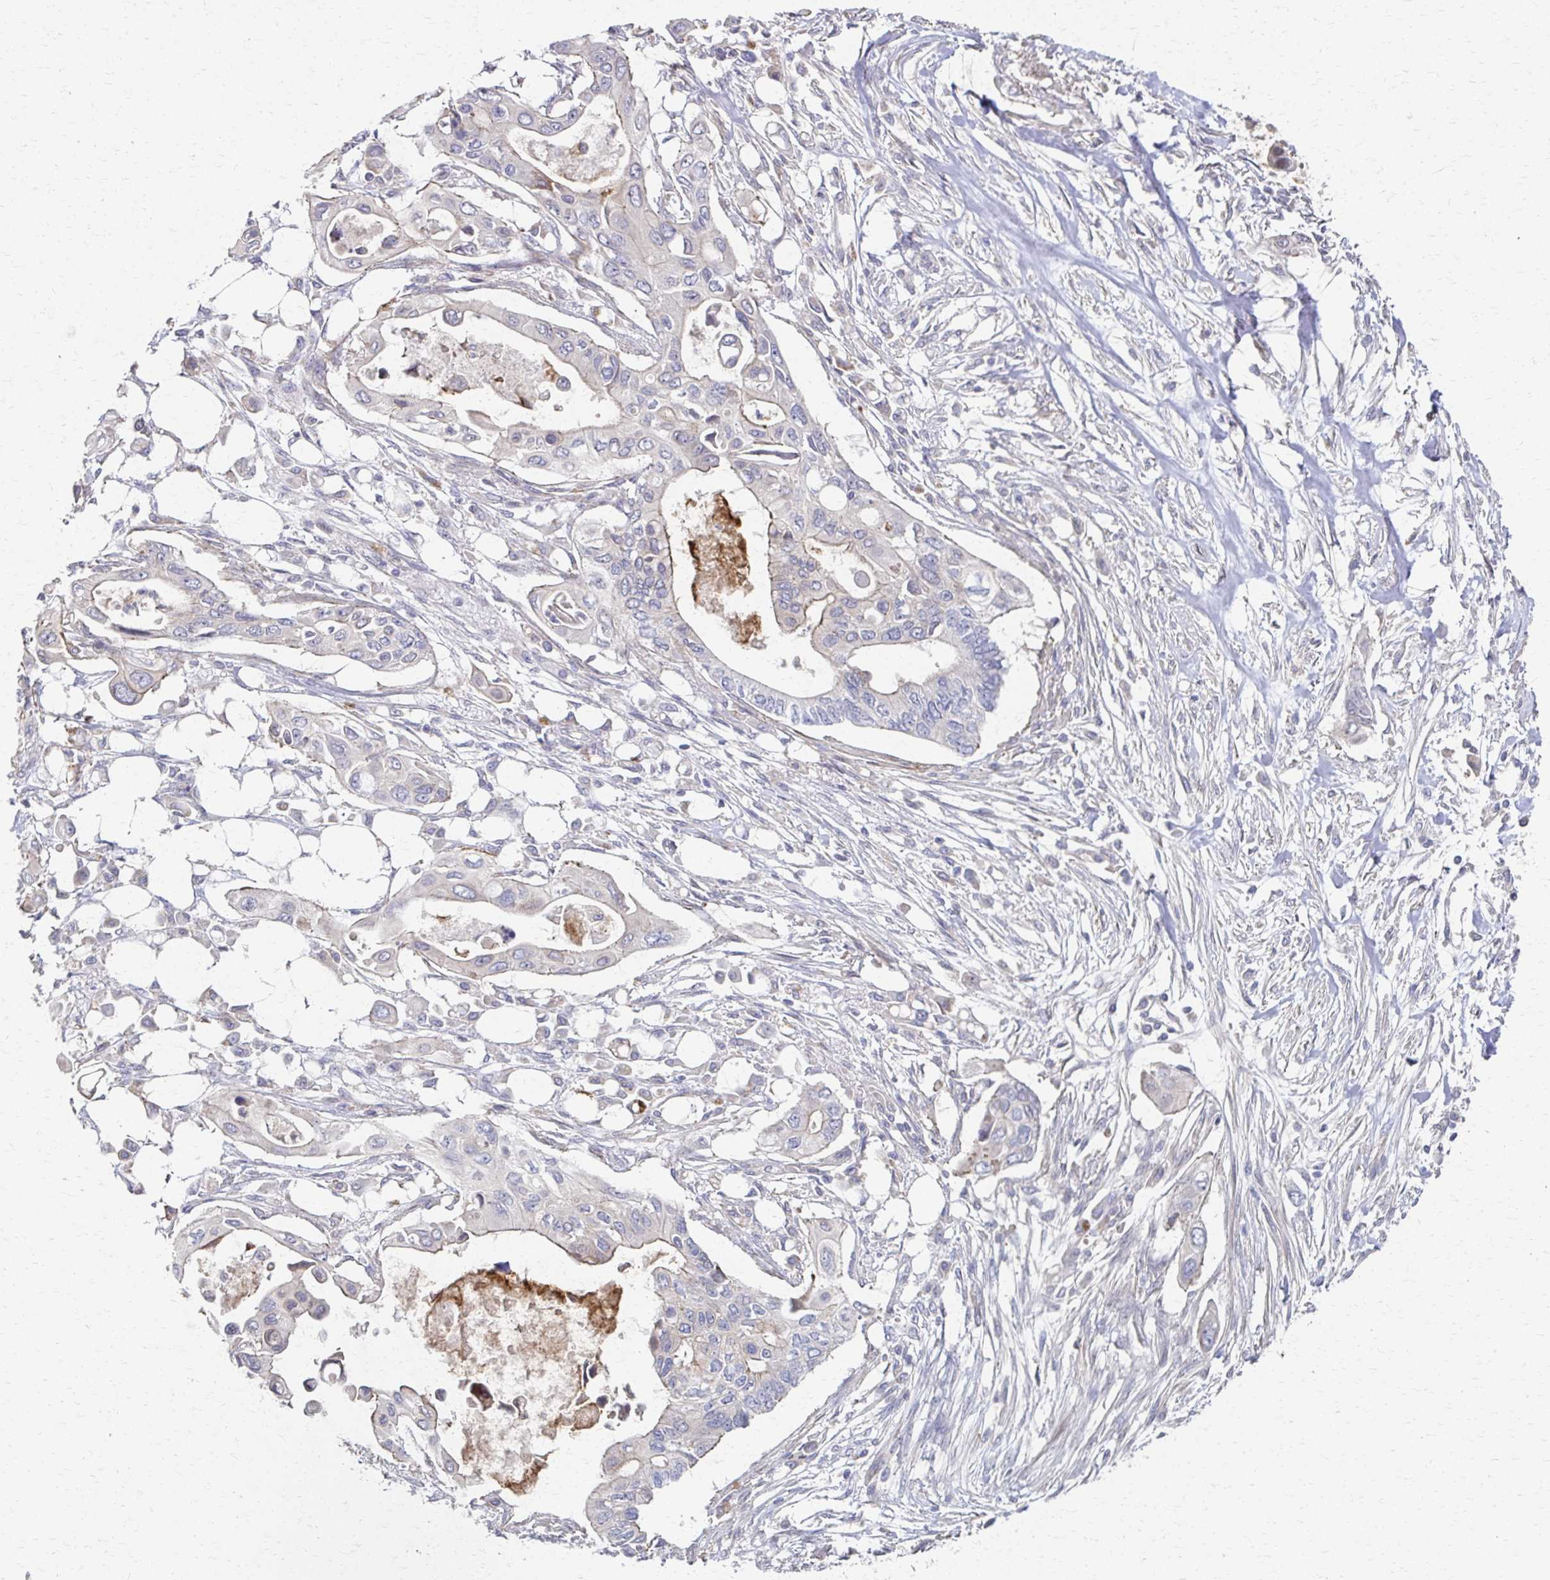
{"staining": {"intensity": "negative", "quantity": "none", "location": "none"}, "tissue": "pancreatic cancer", "cell_type": "Tumor cells", "image_type": "cancer", "snomed": [{"axis": "morphology", "description": "Adenocarcinoma, NOS"}, {"axis": "topography", "description": "Pancreas"}], "caption": "This is an IHC micrograph of pancreatic cancer (adenocarcinoma). There is no positivity in tumor cells.", "gene": "EOLA2", "patient": {"sex": "female", "age": 63}}